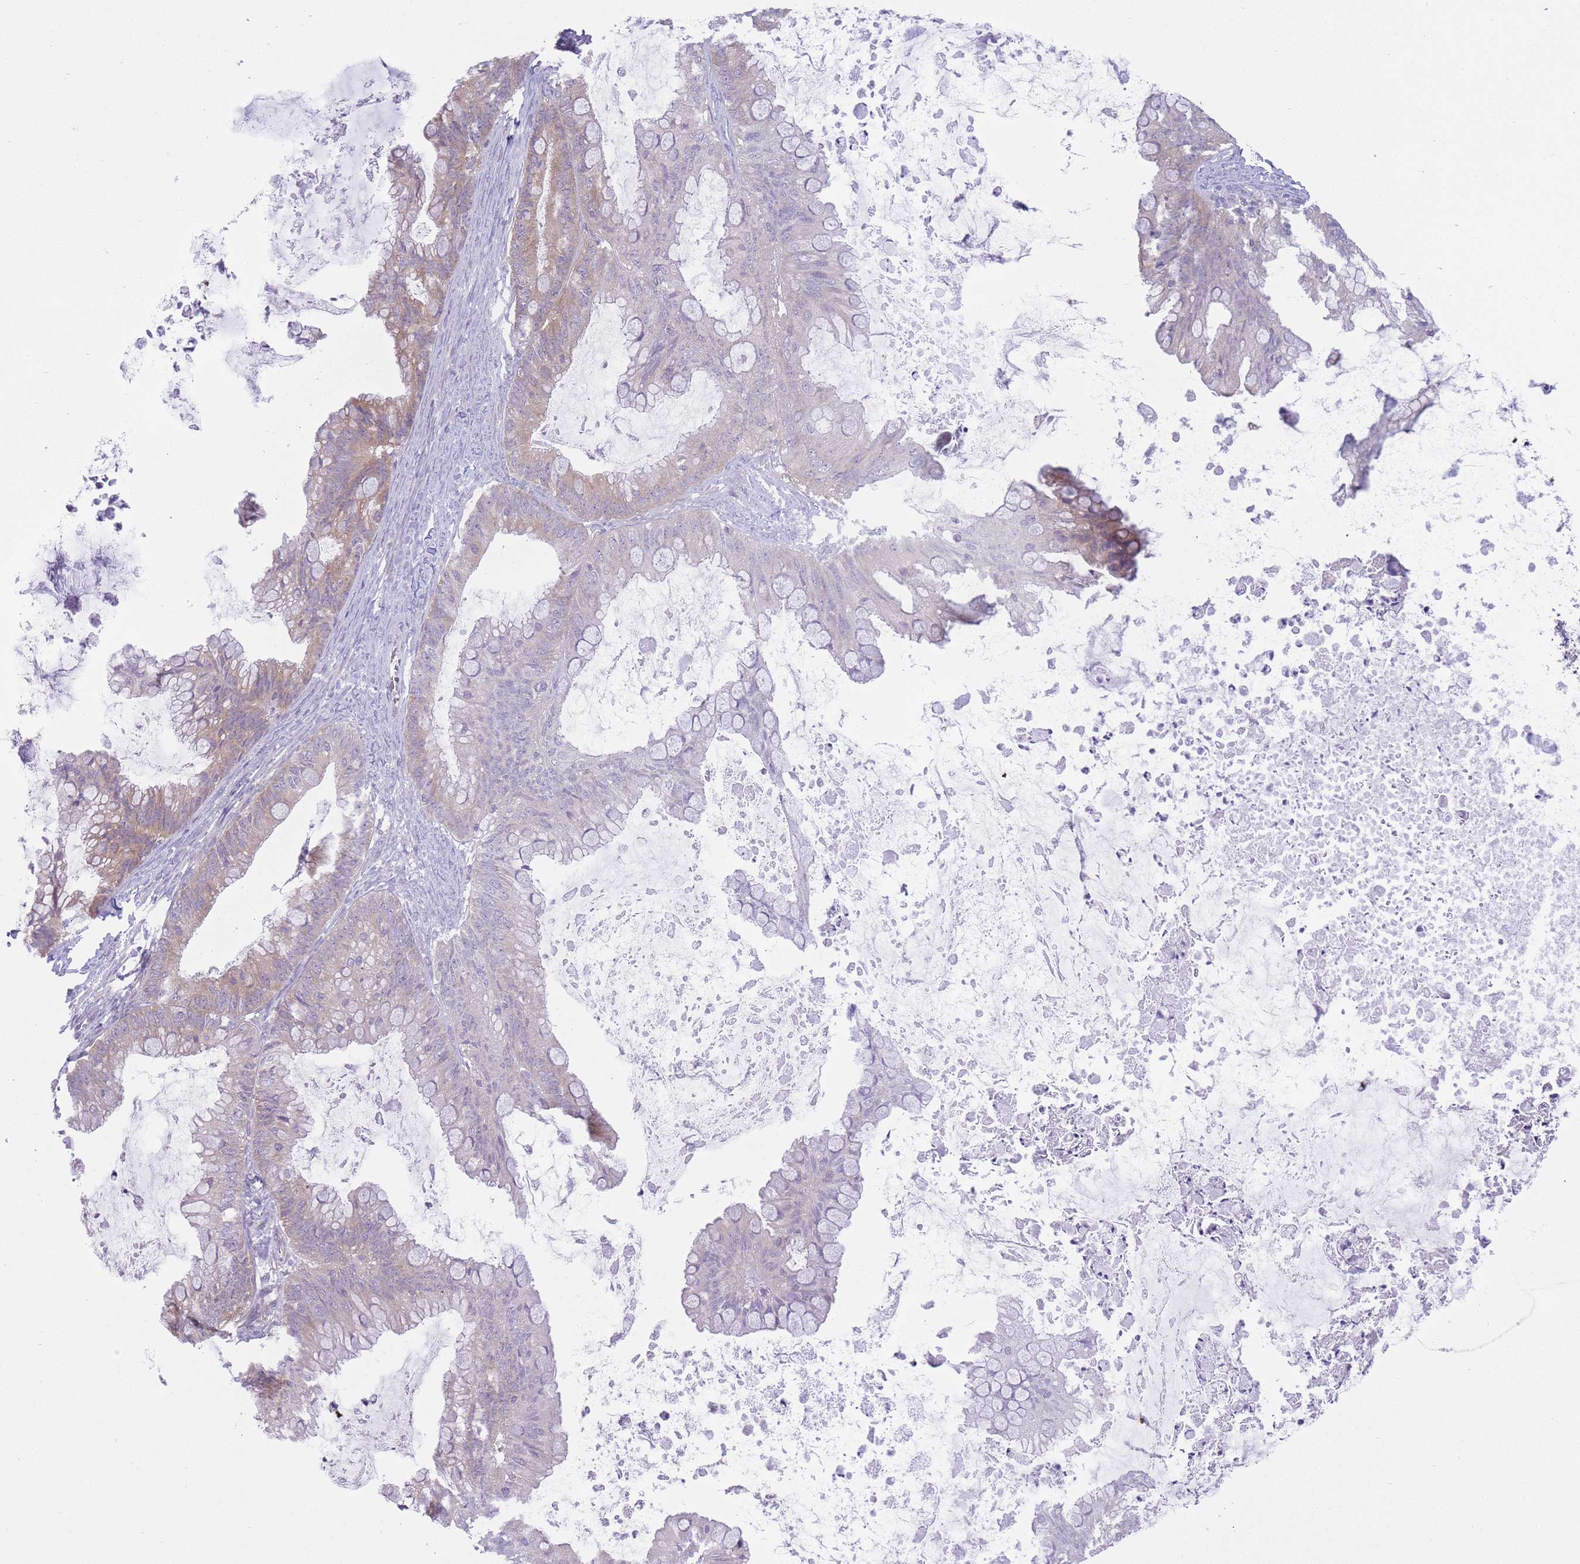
{"staining": {"intensity": "weak", "quantity": "<25%", "location": "cytoplasmic/membranous"}, "tissue": "ovarian cancer", "cell_type": "Tumor cells", "image_type": "cancer", "snomed": [{"axis": "morphology", "description": "Cystadenocarcinoma, mucinous, NOS"}, {"axis": "topography", "description": "Ovary"}], "caption": "Immunohistochemistry (IHC) photomicrograph of neoplastic tissue: human ovarian cancer stained with DAB exhibits no significant protein expression in tumor cells.", "gene": "PFDN6", "patient": {"sex": "female", "age": 35}}